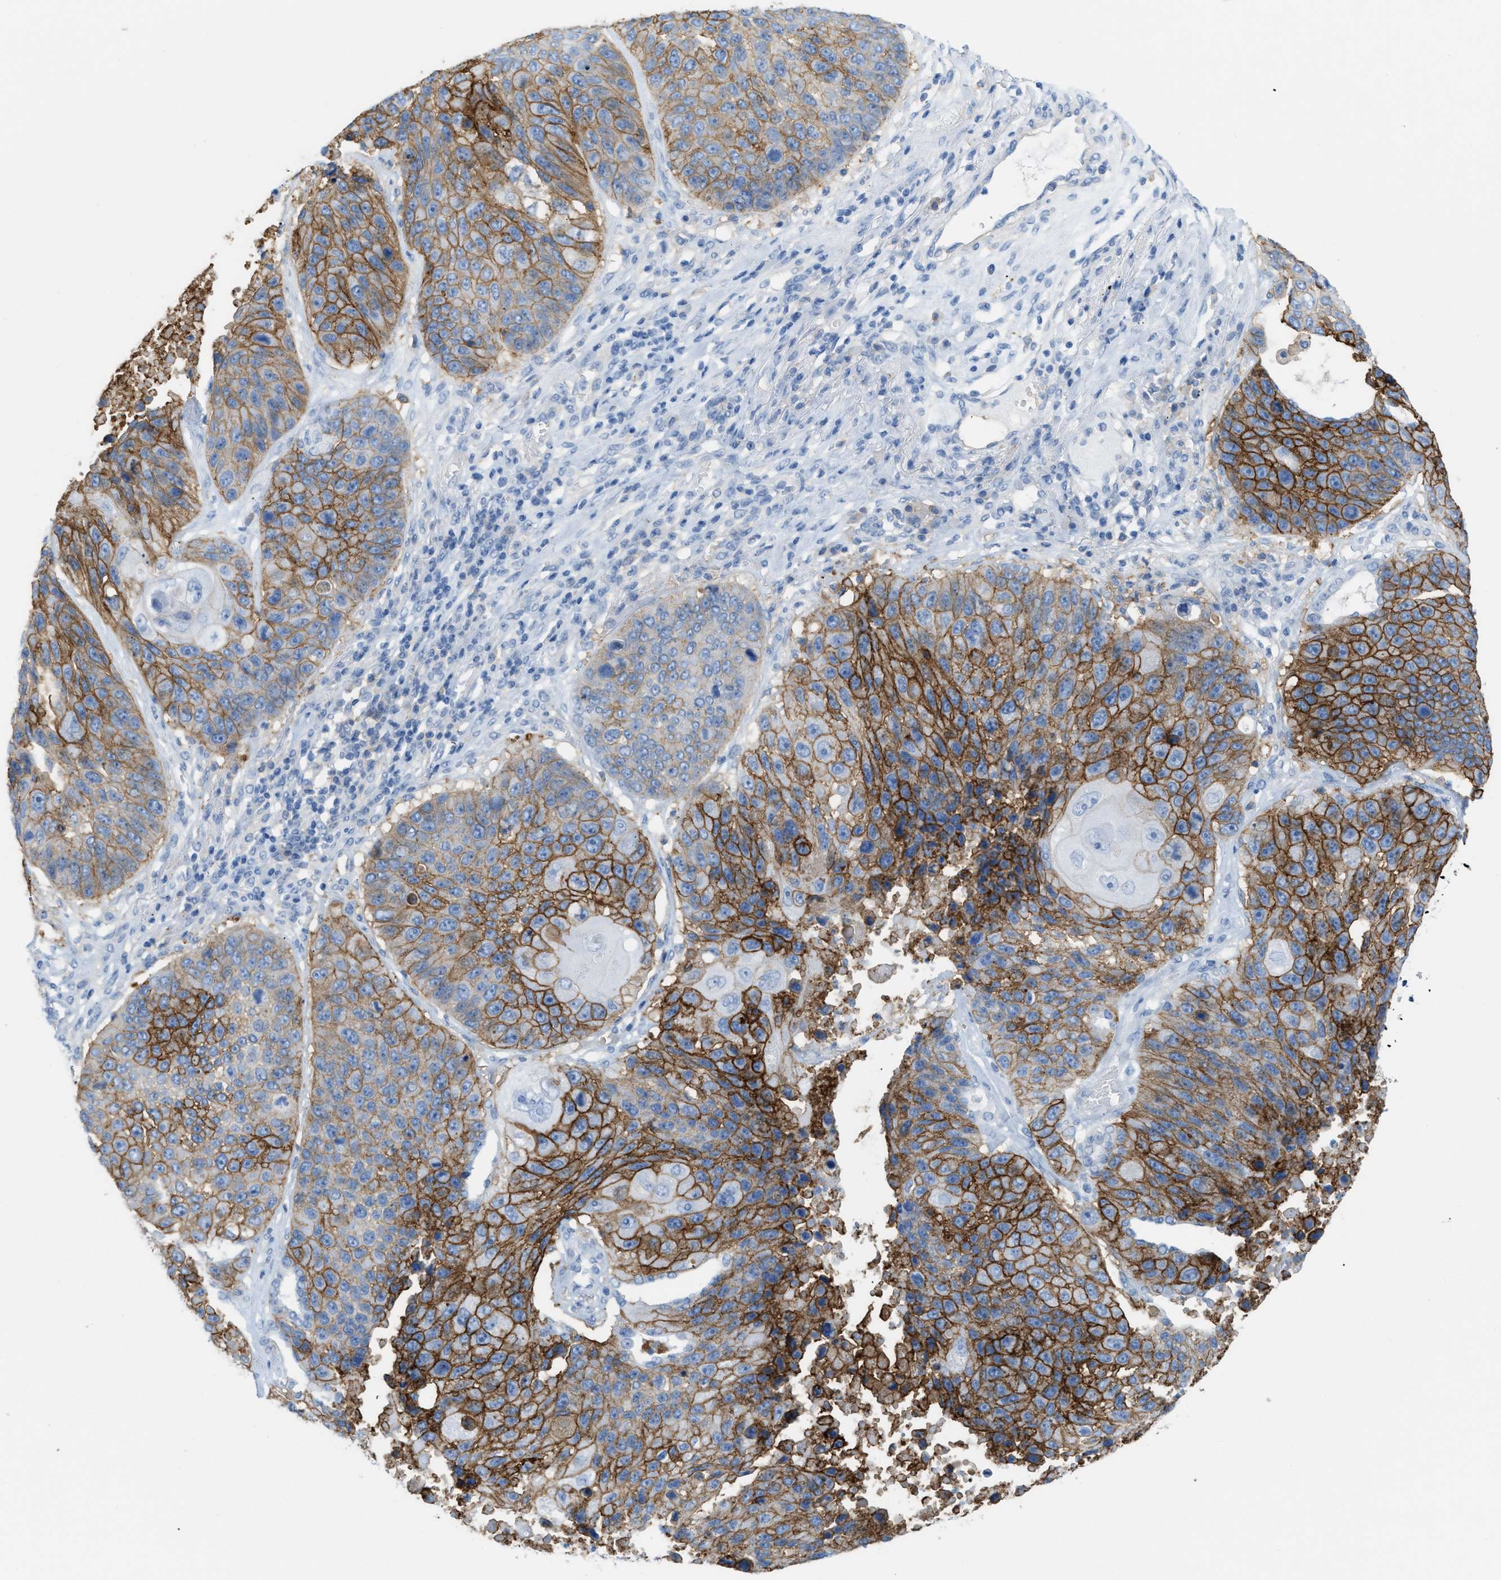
{"staining": {"intensity": "strong", "quantity": ">75%", "location": "cytoplasmic/membranous"}, "tissue": "lung cancer", "cell_type": "Tumor cells", "image_type": "cancer", "snomed": [{"axis": "morphology", "description": "Squamous cell carcinoma, NOS"}, {"axis": "topography", "description": "Lung"}], "caption": "Squamous cell carcinoma (lung) stained with DAB (3,3'-diaminobenzidine) immunohistochemistry (IHC) exhibits high levels of strong cytoplasmic/membranous expression in approximately >75% of tumor cells. The staining was performed using DAB to visualize the protein expression in brown, while the nuclei were stained in blue with hematoxylin (Magnification: 20x).", "gene": "SLC3A2", "patient": {"sex": "male", "age": 61}}